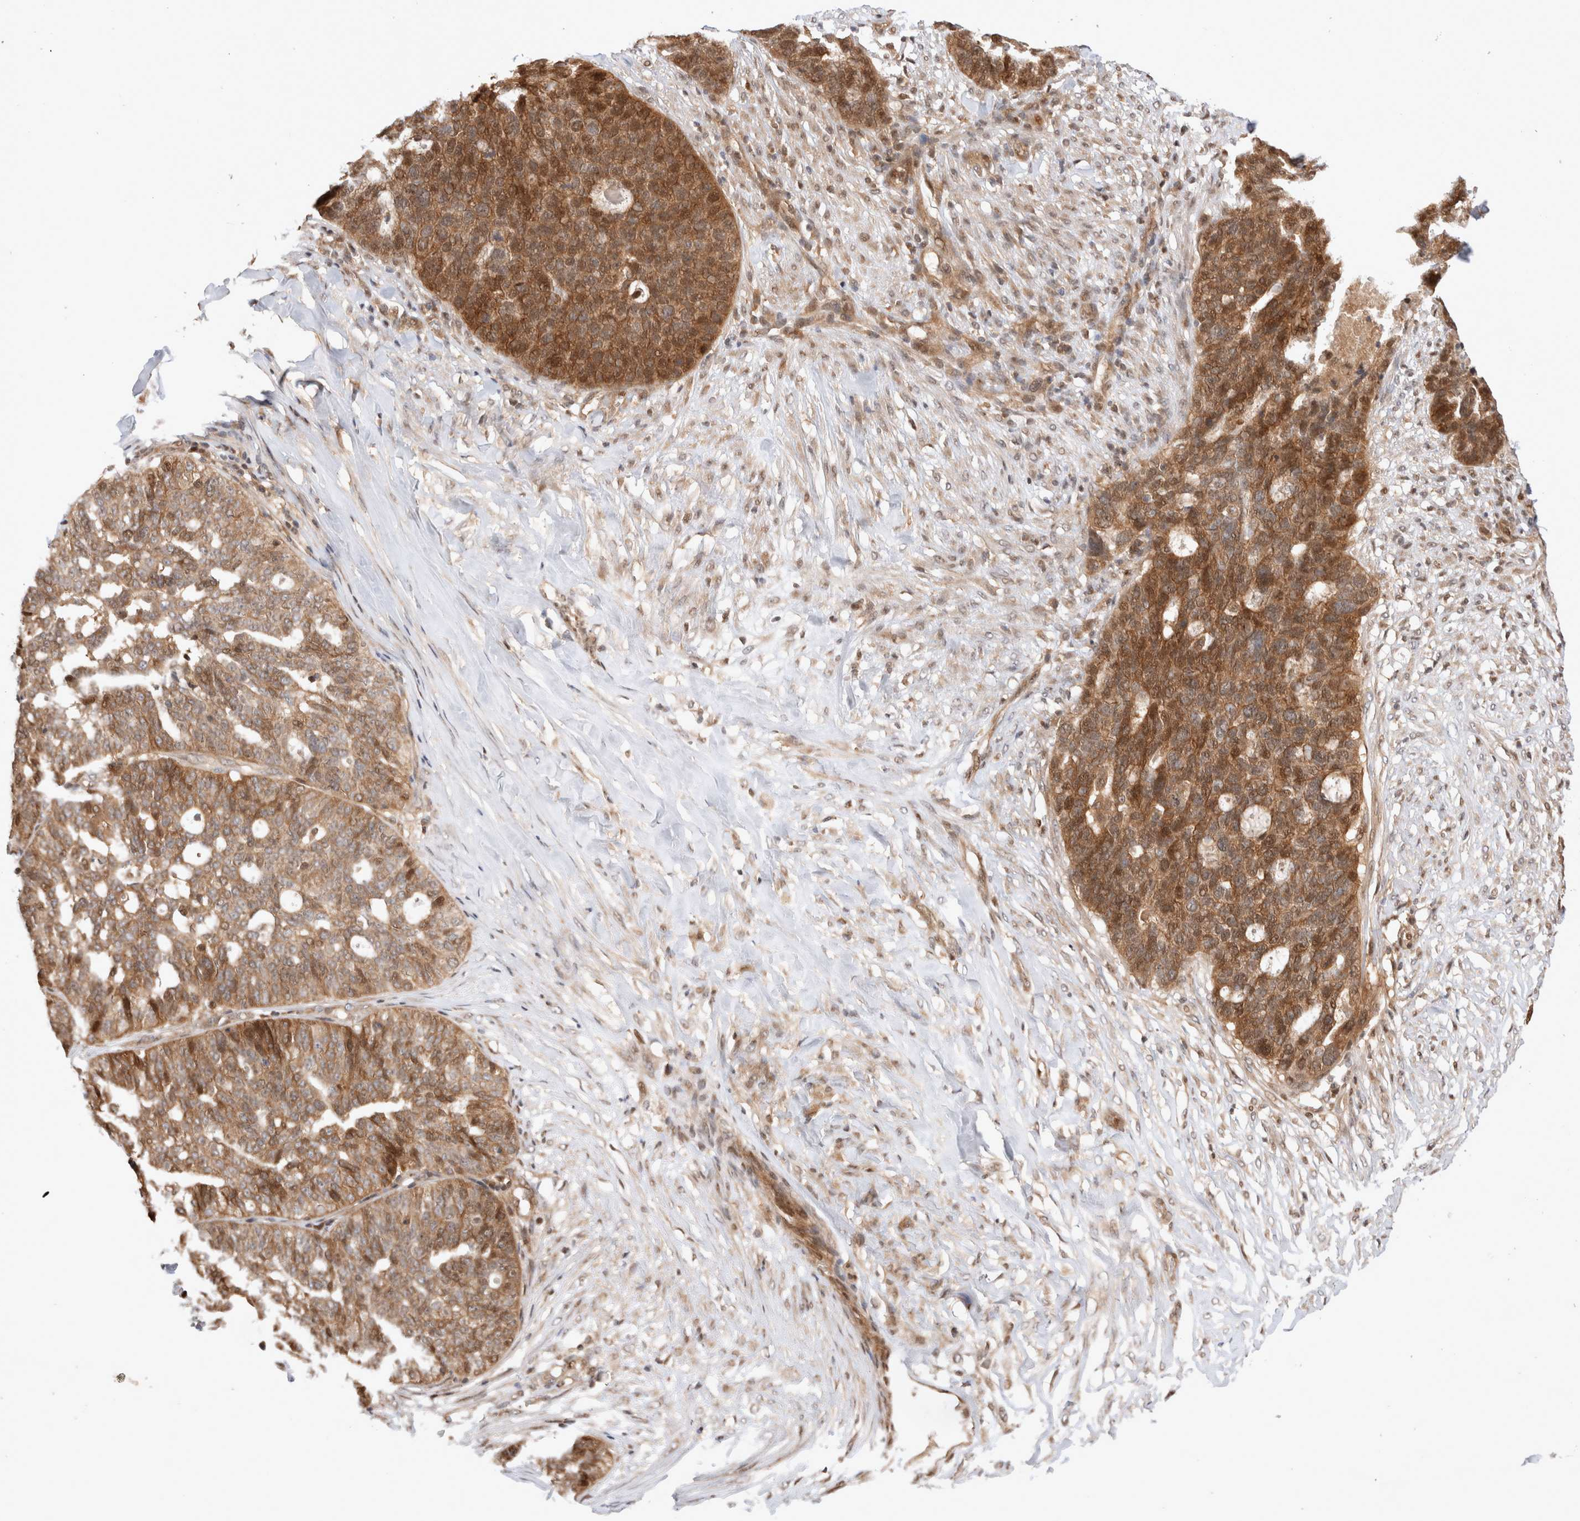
{"staining": {"intensity": "moderate", "quantity": ">75%", "location": "cytoplasmic/membranous,nuclear"}, "tissue": "ovarian cancer", "cell_type": "Tumor cells", "image_type": "cancer", "snomed": [{"axis": "morphology", "description": "Cystadenocarcinoma, serous, NOS"}, {"axis": "topography", "description": "Ovary"}], "caption": "Immunohistochemistry micrograph of neoplastic tissue: ovarian cancer stained using immunohistochemistry reveals medium levels of moderate protein expression localized specifically in the cytoplasmic/membranous and nuclear of tumor cells, appearing as a cytoplasmic/membranous and nuclear brown color.", "gene": "HTT", "patient": {"sex": "female", "age": 59}}